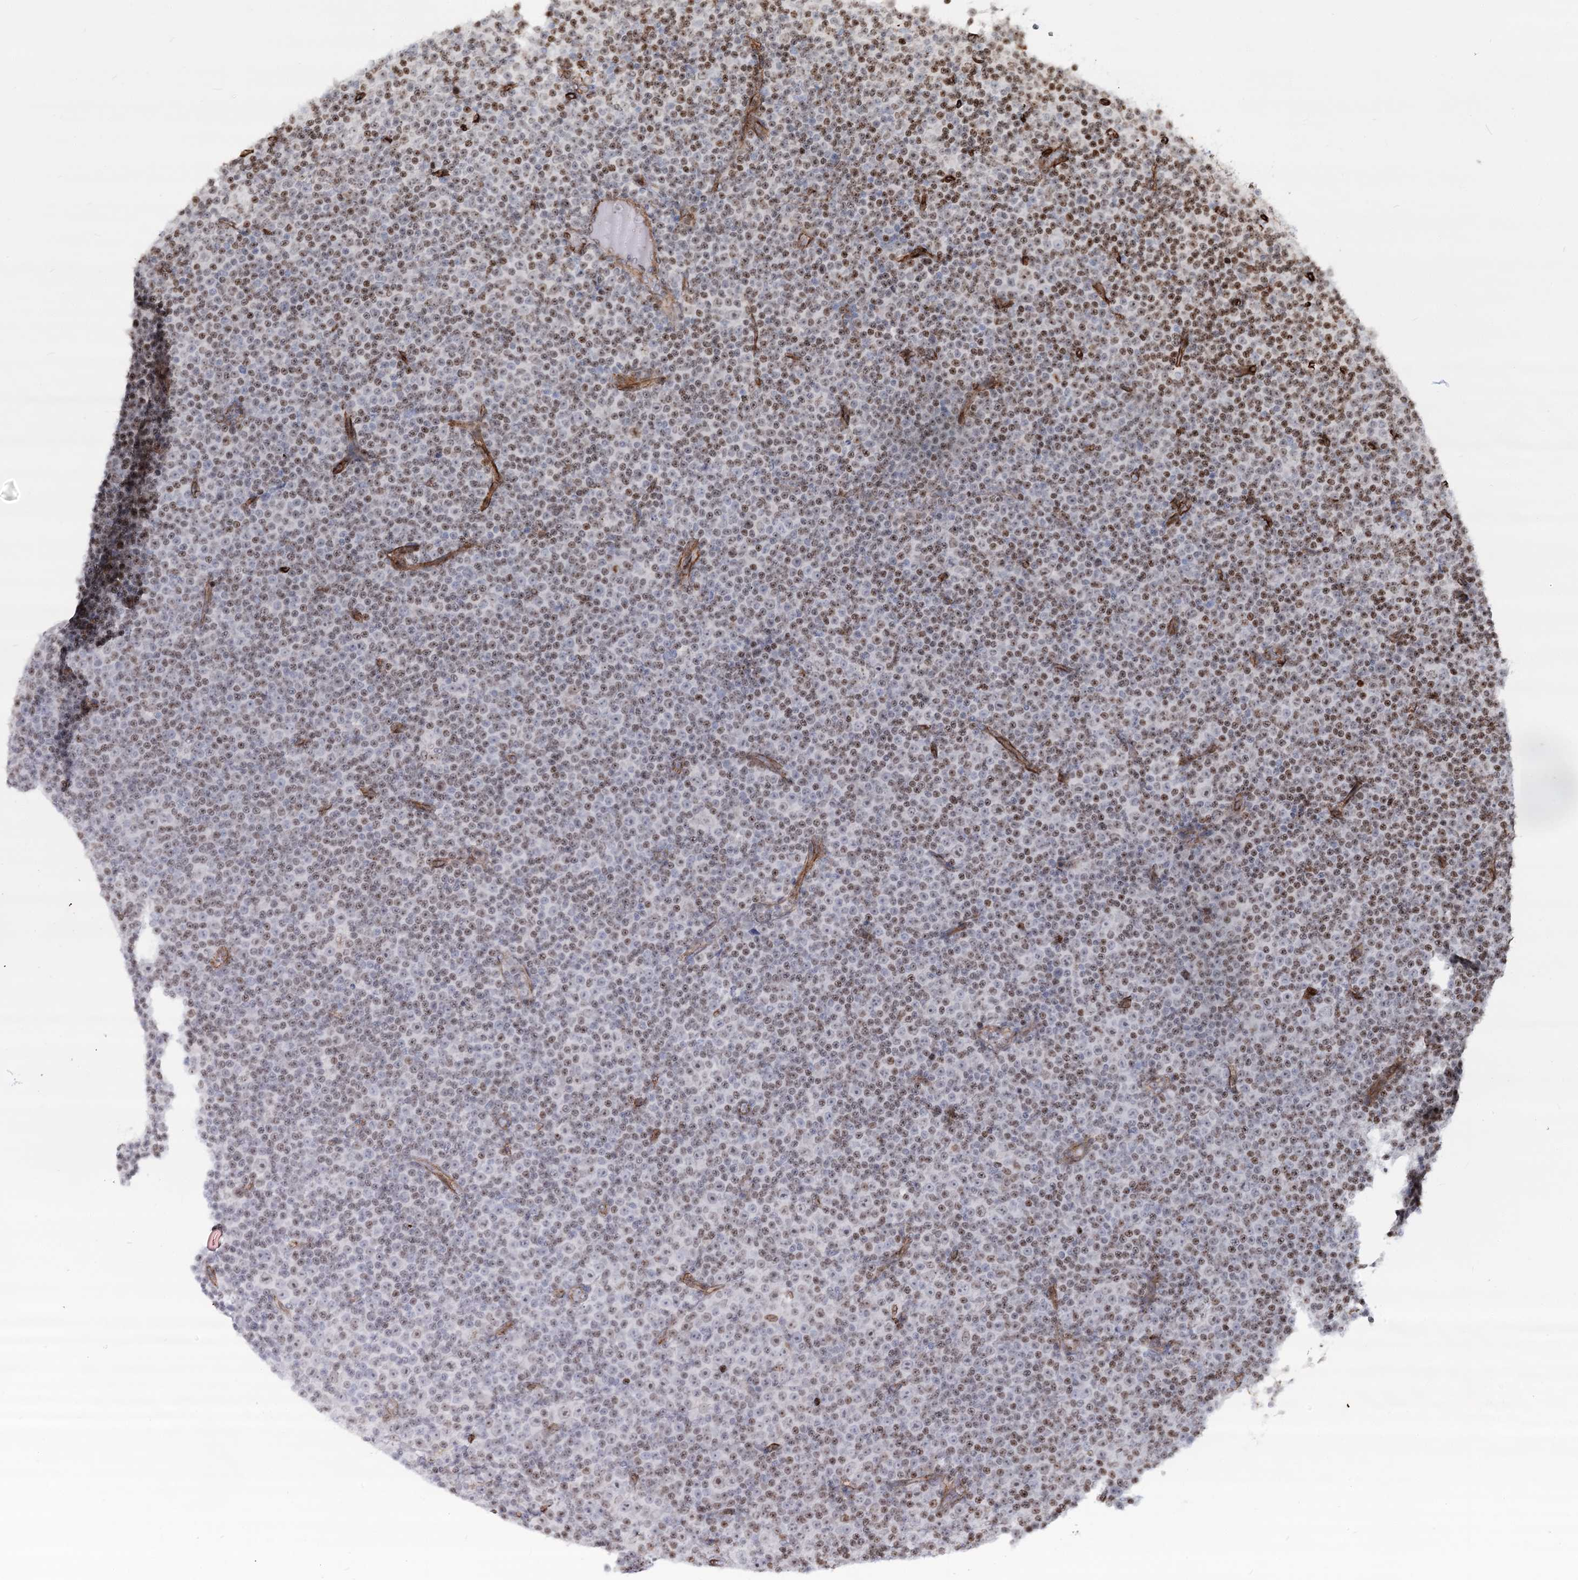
{"staining": {"intensity": "moderate", "quantity": ">75%", "location": "nuclear"}, "tissue": "lymphoma", "cell_type": "Tumor cells", "image_type": "cancer", "snomed": [{"axis": "morphology", "description": "Malignant lymphoma, non-Hodgkin's type, Low grade"}, {"axis": "topography", "description": "Lymph node"}], "caption": "Moderate nuclear positivity for a protein is seen in approximately >75% of tumor cells of lymphoma using immunohistochemistry.", "gene": "ZFYVE28", "patient": {"sex": "female", "age": 67}}